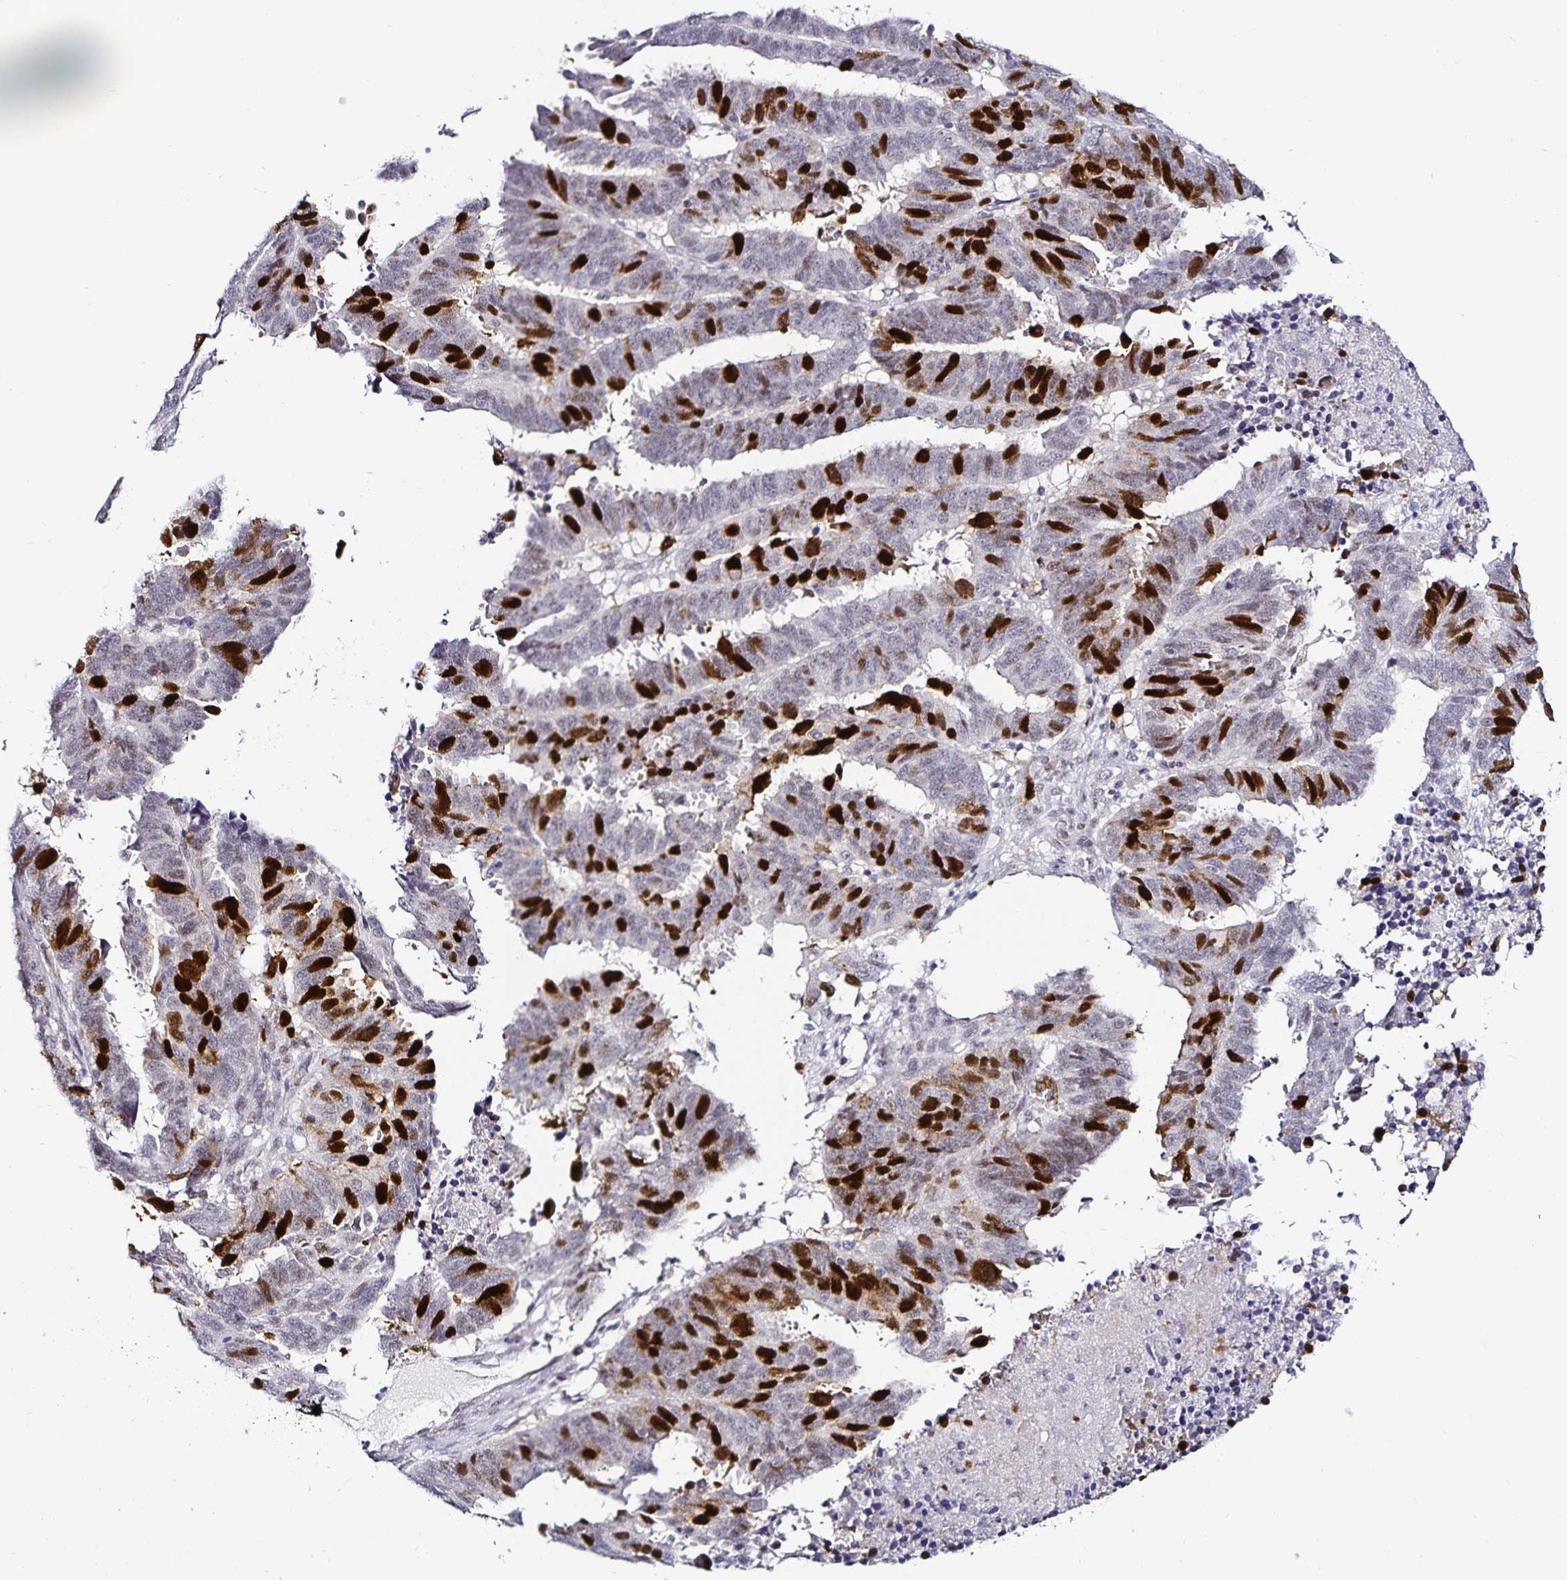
{"staining": {"intensity": "strong", "quantity": "25%-75%", "location": "nuclear"}, "tissue": "ovarian cancer", "cell_type": "Tumor cells", "image_type": "cancer", "snomed": [{"axis": "morphology", "description": "Carcinoma, endometroid"}, {"axis": "morphology", "description": "Cystadenocarcinoma, serous, NOS"}, {"axis": "topography", "description": "Ovary"}], "caption": "Ovarian cancer stained for a protein (brown) exhibits strong nuclear positive positivity in about 25%-75% of tumor cells.", "gene": "ANLN", "patient": {"sex": "female", "age": 45}}